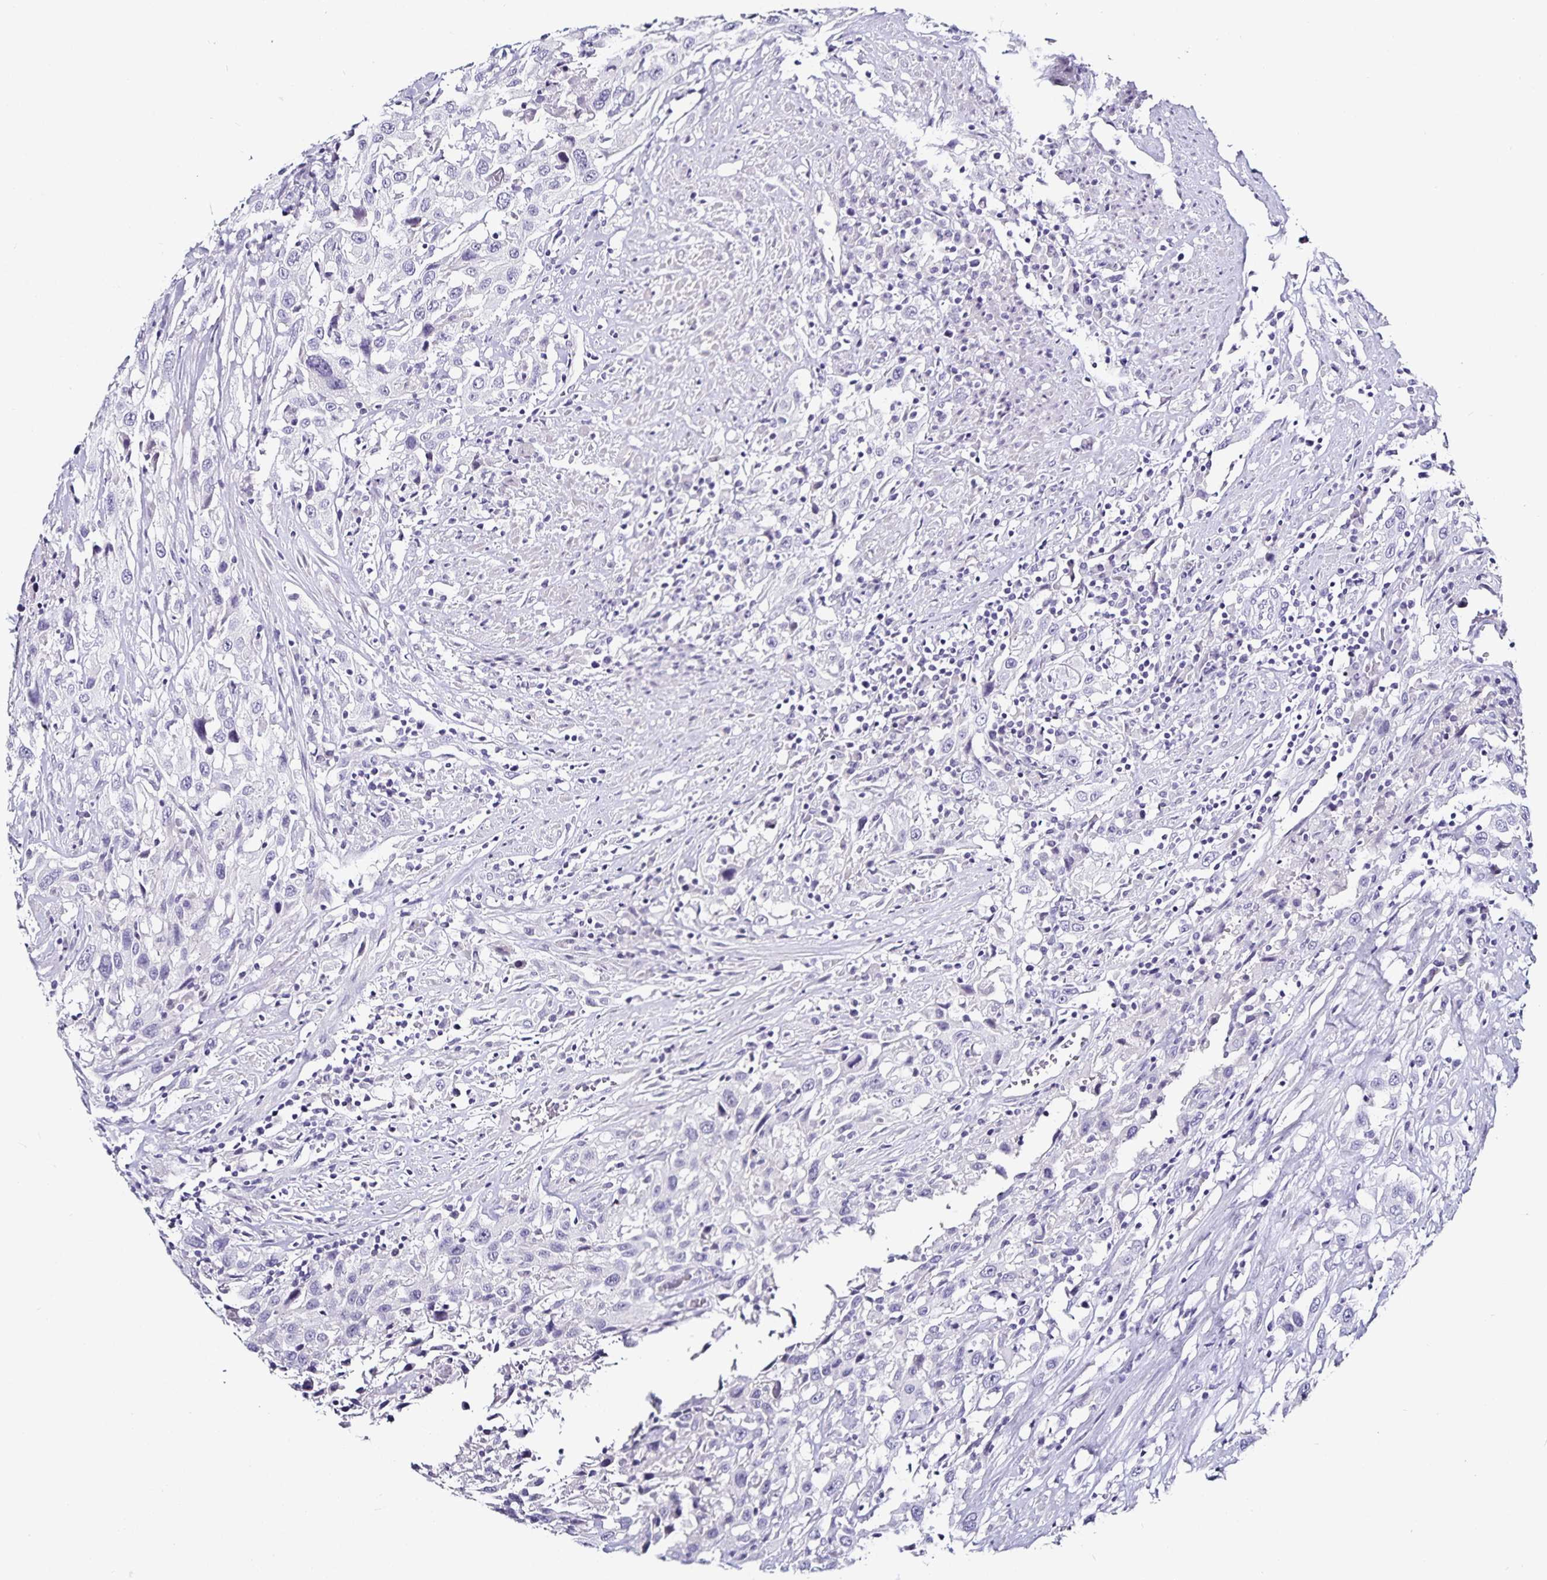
{"staining": {"intensity": "negative", "quantity": "none", "location": "none"}, "tissue": "urothelial cancer", "cell_type": "Tumor cells", "image_type": "cancer", "snomed": [{"axis": "morphology", "description": "Urothelial carcinoma, High grade"}, {"axis": "topography", "description": "Urinary bladder"}], "caption": "A high-resolution image shows IHC staining of high-grade urothelial carcinoma, which exhibits no significant staining in tumor cells.", "gene": "TTR", "patient": {"sex": "male", "age": 61}}